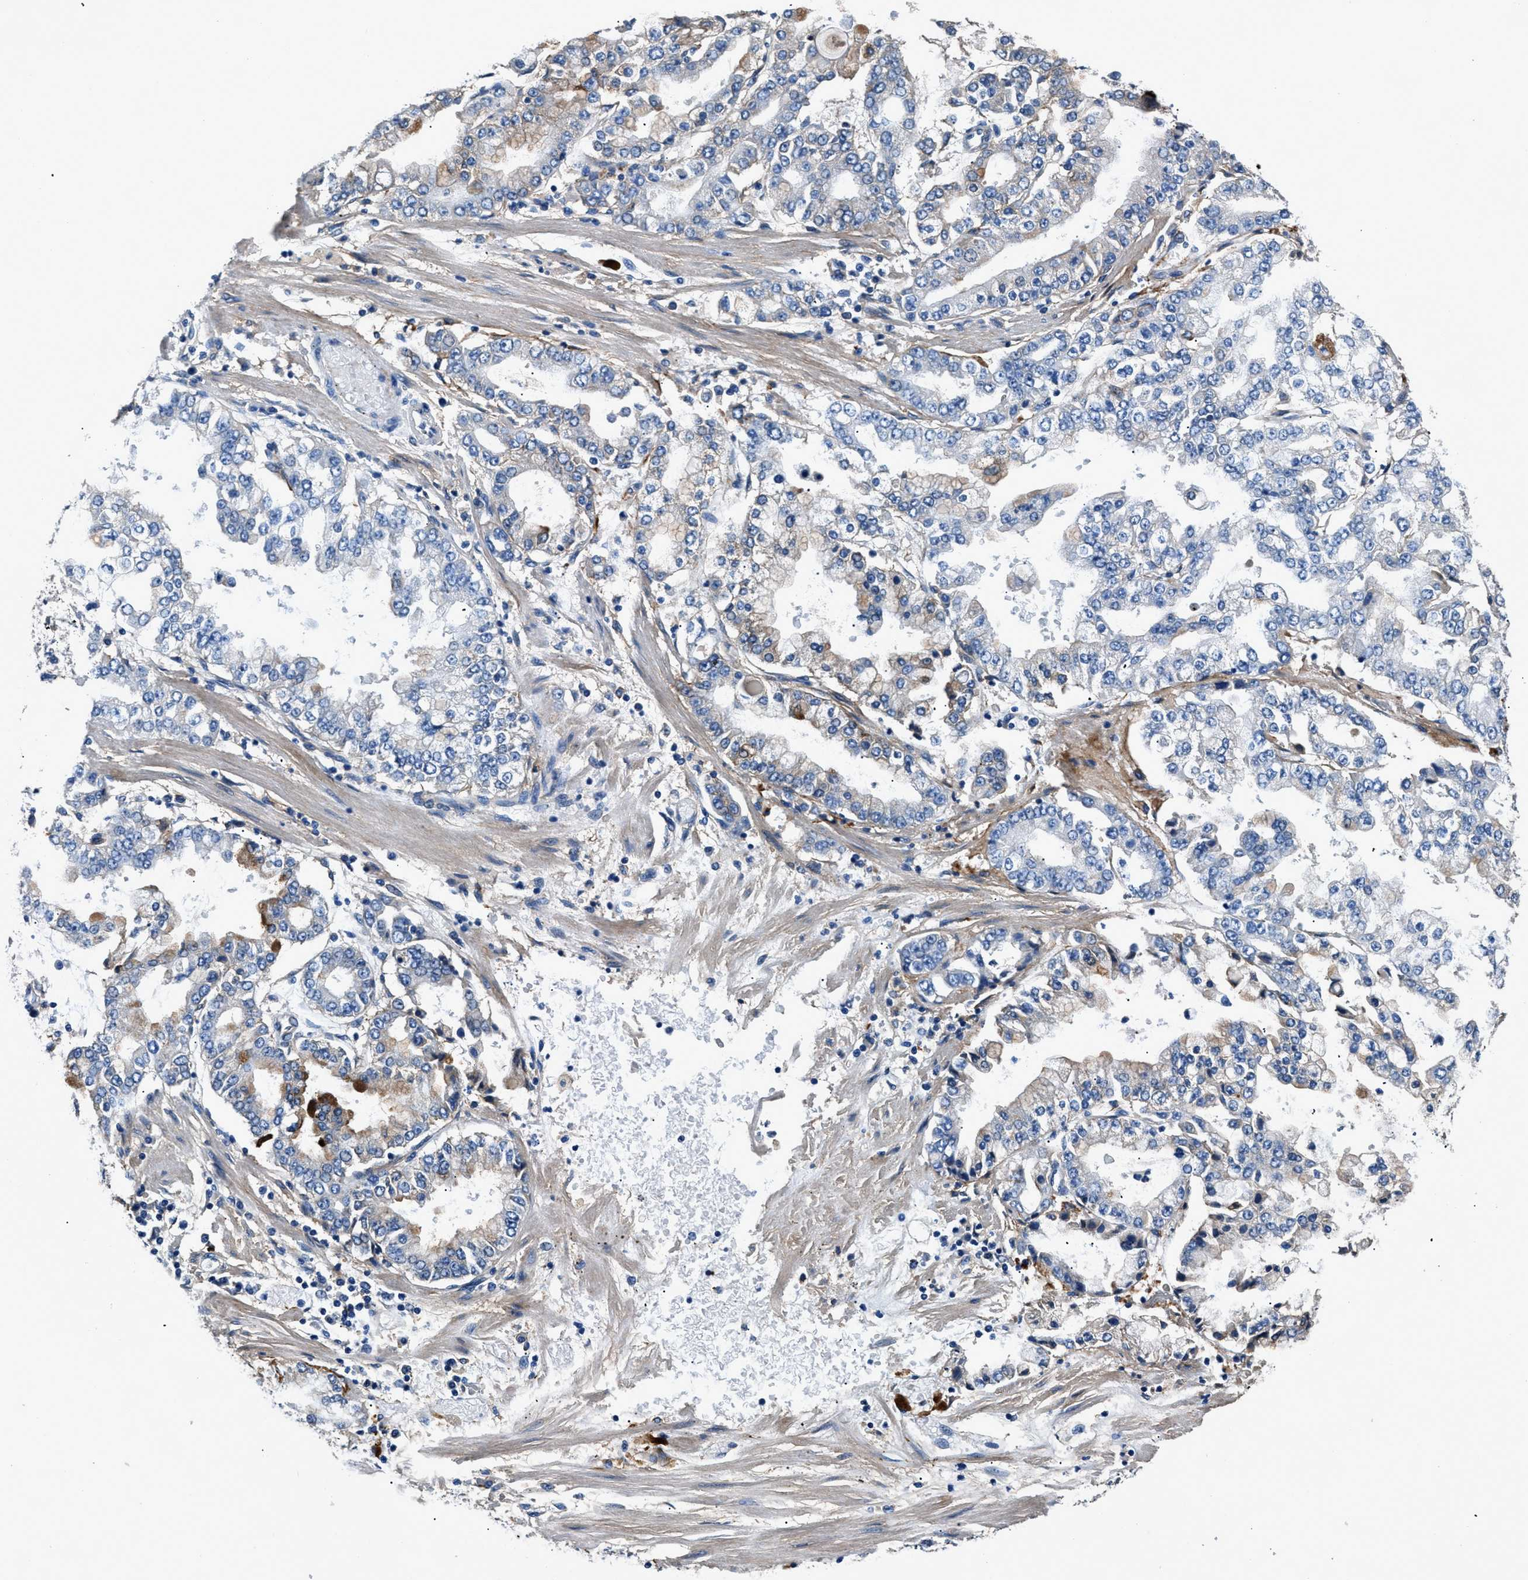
{"staining": {"intensity": "negative", "quantity": "none", "location": "none"}, "tissue": "stomach cancer", "cell_type": "Tumor cells", "image_type": "cancer", "snomed": [{"axis": "morphology", "description": "Adenocarcinoma, NOS"}, {"axis": "topography", "description": "Stomach"}], "caption": "A micrograph of human stomach cancer (adenocarcinoma) is negative for staining in tumor cells.", "gene": "CD276", "patient": {"sex": "male", "age": 76}}